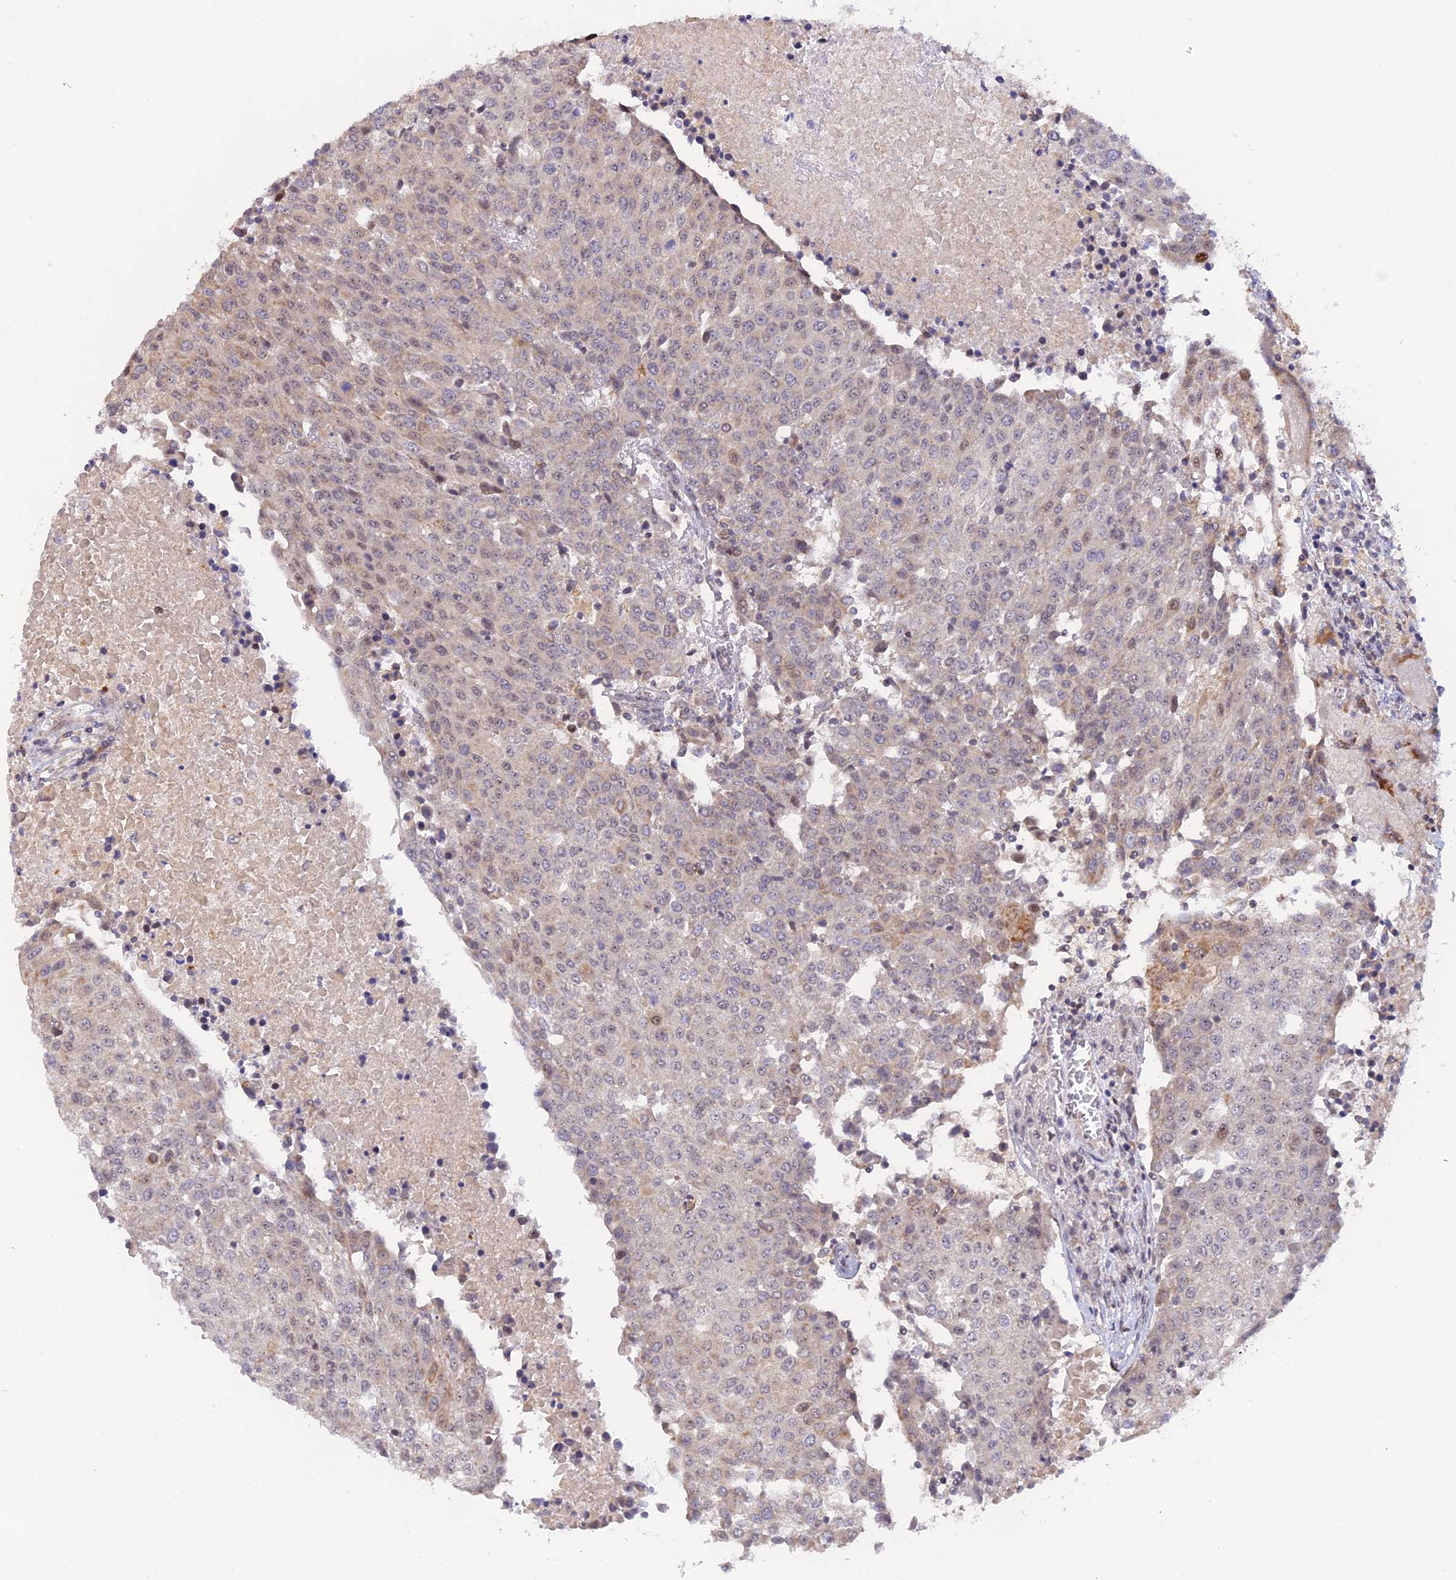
{"staining": {"intensity": "weak", "quantity": "<25%", "location": "cytoplasmic/membranous"}, "tissue": "urothelial cancer", "cell_type": "Tumor cells", "image_type": "cancer", "snomed": [{"axis": "morphology", "description": "Urothelial carcinoma, High grade"}, {"axis": "topography", "description": "Urinary bladder"}], "caption": "DAB (3,3'-diaminobenzidine) immunohistochemical staining of urothelial carcinoma (high-grade) exhibits no significant expression in tumor cells.", "gene": "GSKIP", "patient": {"sex": "female", "age": 85}}